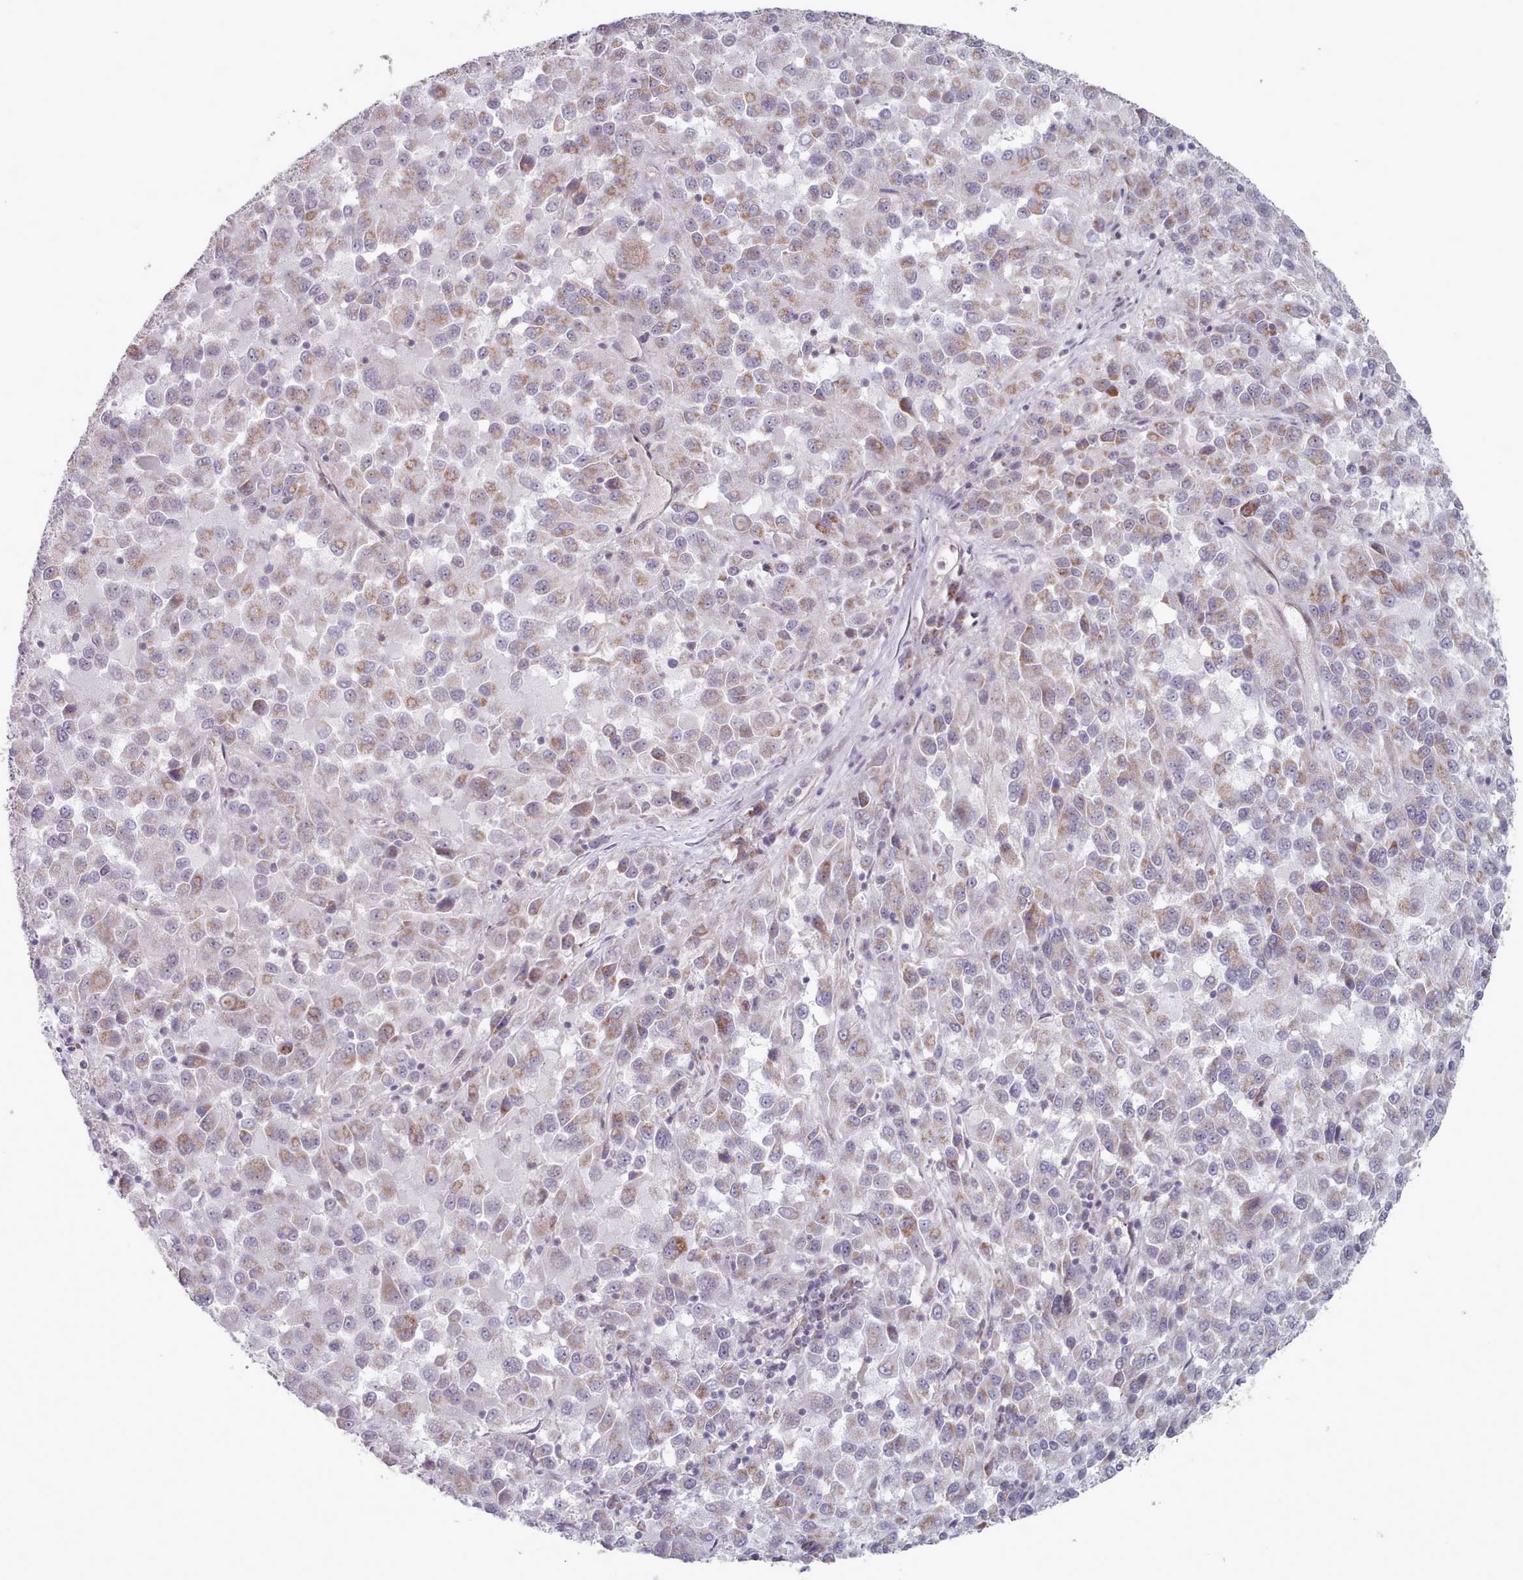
{"staining": {"intensity": "weak", "quantity": ">75%", "location": "cytoplasmic/membranous"}, "tissue": "melanoma", "cell_type": "Tumor cells", "image_type": "cancer", "snomed": [{"axis": "morphology", "description": "Malignant melanoma, Metastatic site"}, {"axis": "topography", "description": "Lung"}], "caption": "Brown immunohistochemical staining in melanoma shows weak cytoplasmic/membranous positivity in approximately >75% of tumor cells. The staining was performed using DAB to visualize the protein expression in brown, while the nuclei were stained in blue with hematoxylin (Magnification: 20x).", "gene": "TRARG1", "patient": {"sex": "male", "age": 64}}